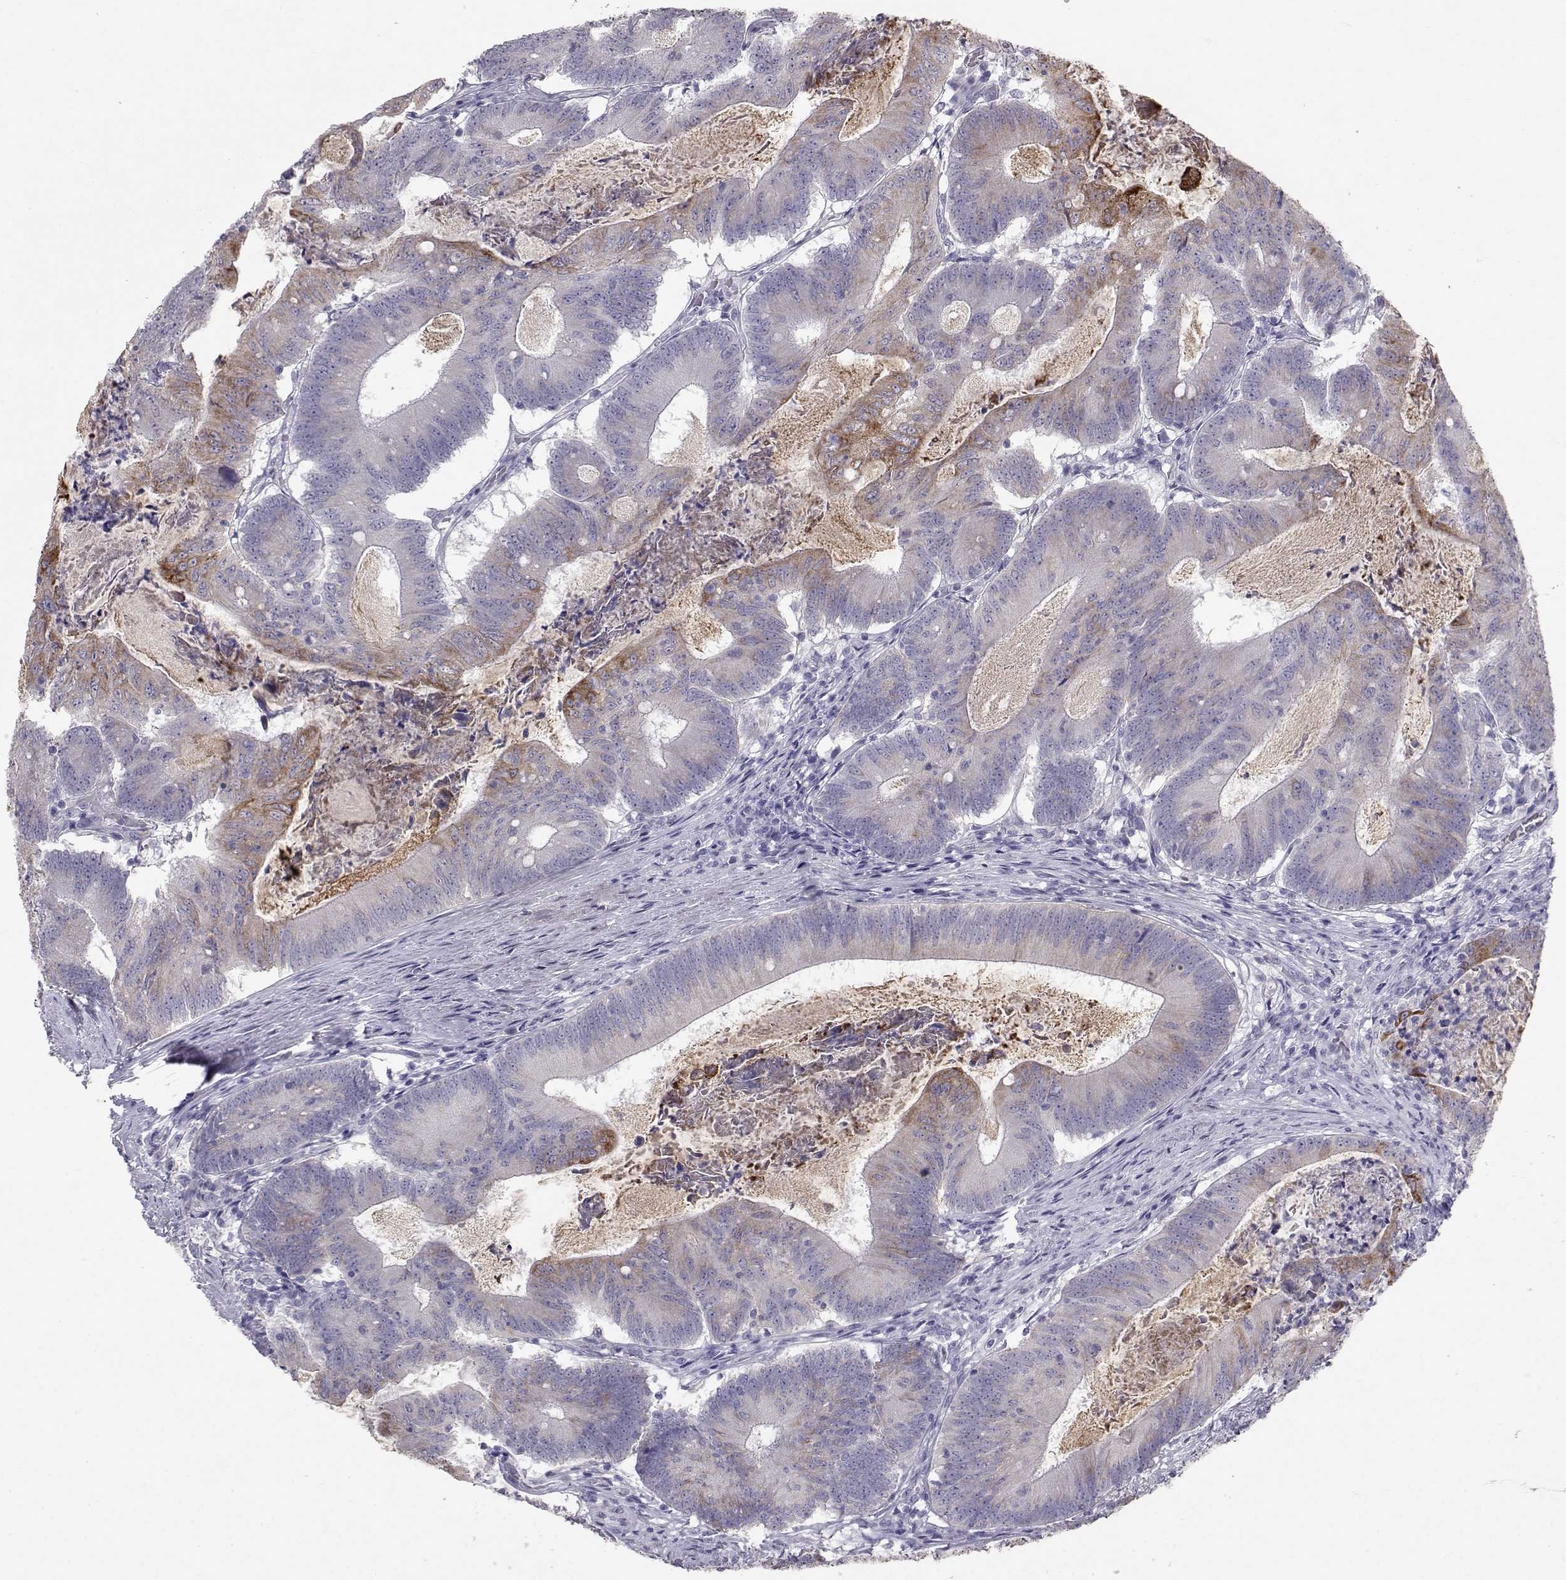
{"staining": {"intensity": "strong", "quantity": "<25%", "location": "cytoplasmic/membranous"}, "tissue": "colorectal cancer", "cell_type": "Tumor cells", "image_type": "cancer", "snomed": [{"axis": "morphology", "description": "Adenocarcinoma, NOS"}, {"axis": "topography", "description": "Colon"}], "caption": "IHC (DAB (3,3'-diaminobenzidine)) staining of colorectal cancer (adenocarcinoma) demonstrates strong cytoplasmic/membranous protein staining in approximately <25% of tumor cells. (DAB IHC with brightfield microscopy, high magnification).", "gene": "LAMB3", "patient": {"sex": "female", "age": 70}}